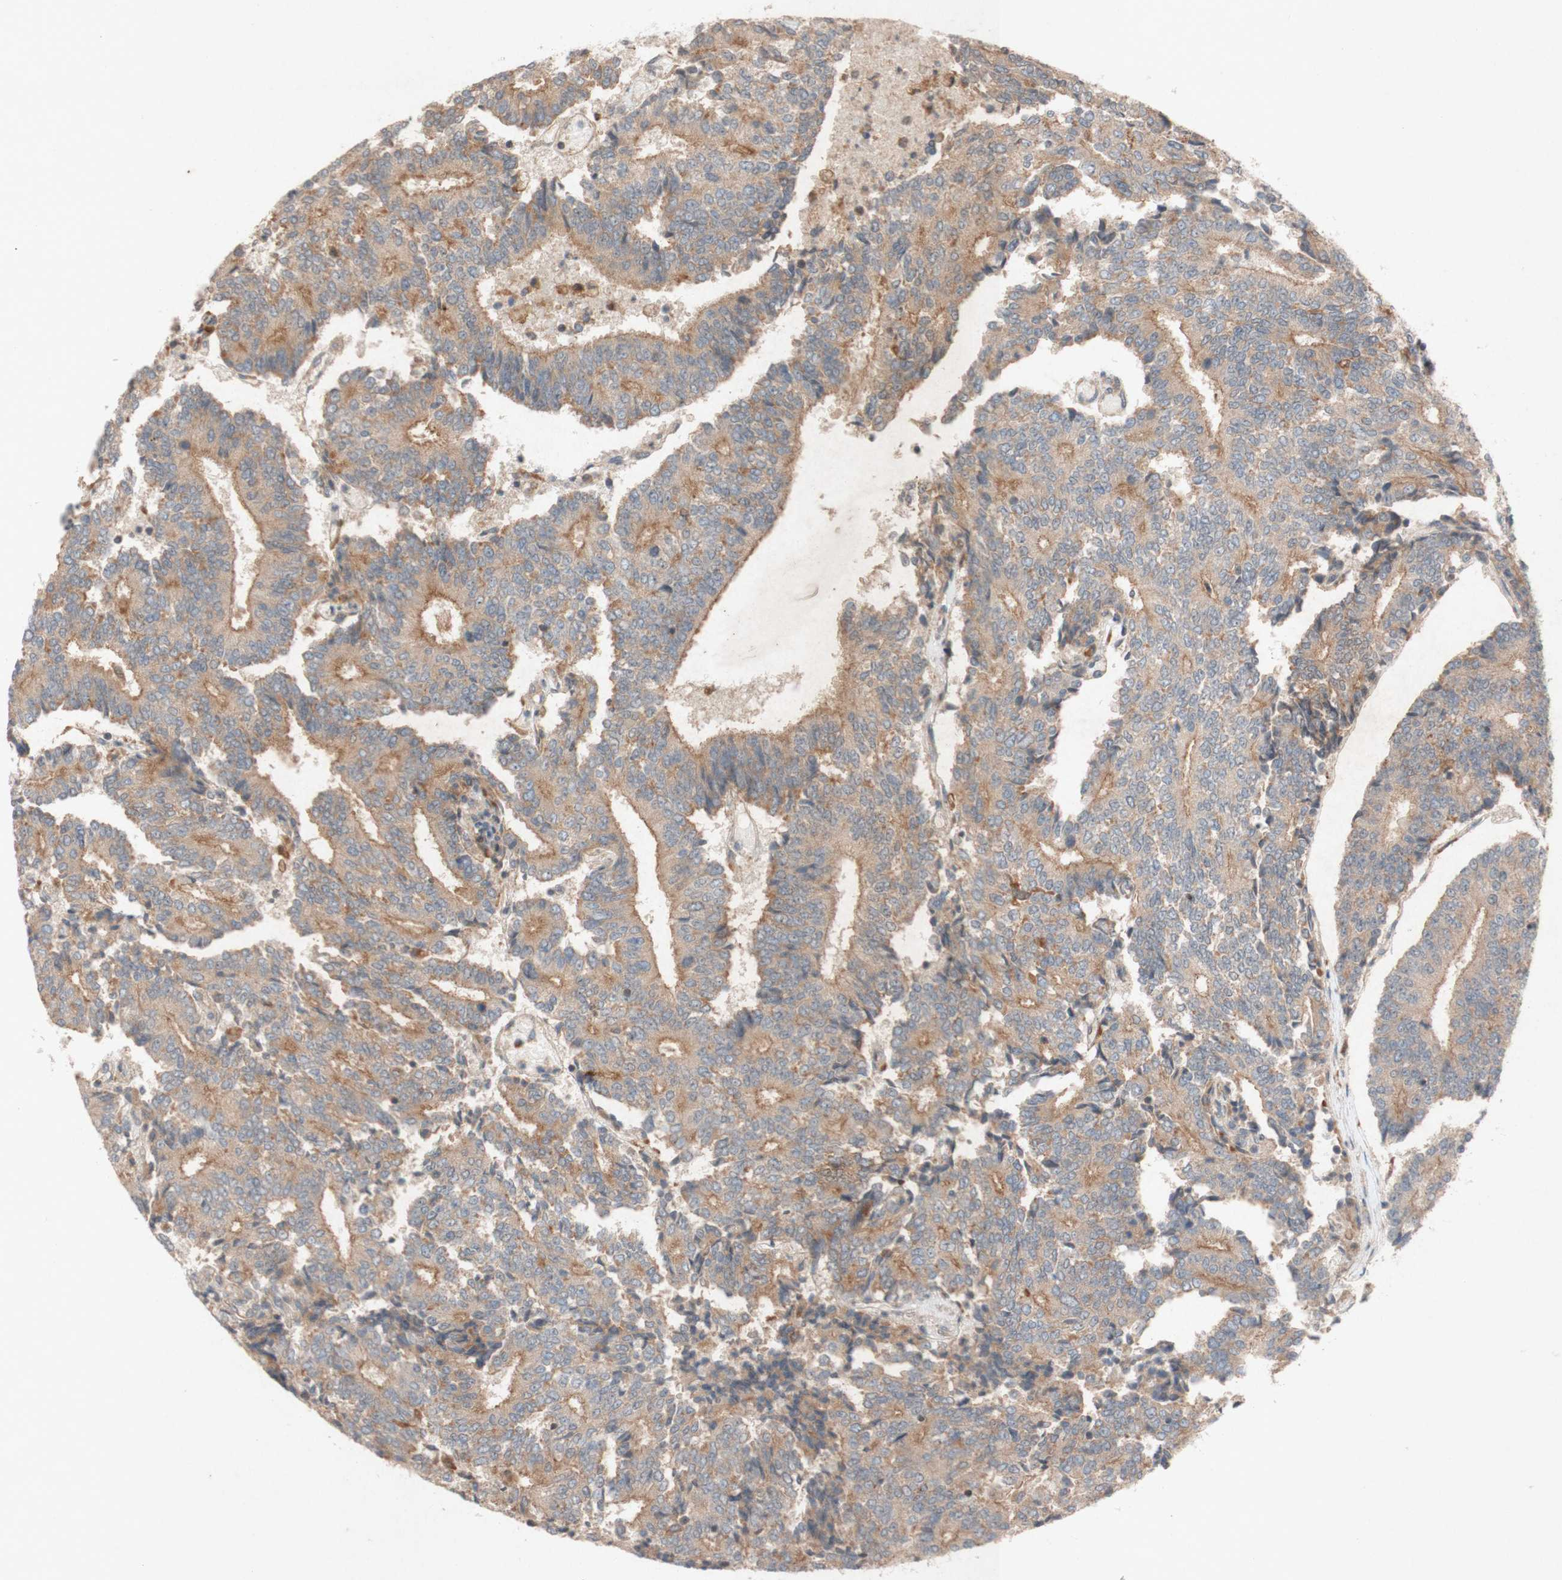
{"staining": {"intensity": "moderate", "quantity": "25%-75%", "location": "cytoplasmic/membranous"}, "tissue": "prostate cancer", "cell_type": "Tumor cells", "image_type": "cancer", "snomed": [{"axis": "morphology", "description": "Normal tissue, NOS"}, {"axis": "morphology", "description": "Adenocarcinoma, High grade"}, {"axis": "topography", "description": "Prostate"}, {"axis": "topography", "description": "Seminal veicle"}], "caption": "A histopathology image of prostate high-grade adenocarcinoma stained for a protein reveals moderate cytoplasmic/membranous brown staining in tumor cells.", "gene": "ATP6V1F", "patient": {"sex": "male", "age": 55}}